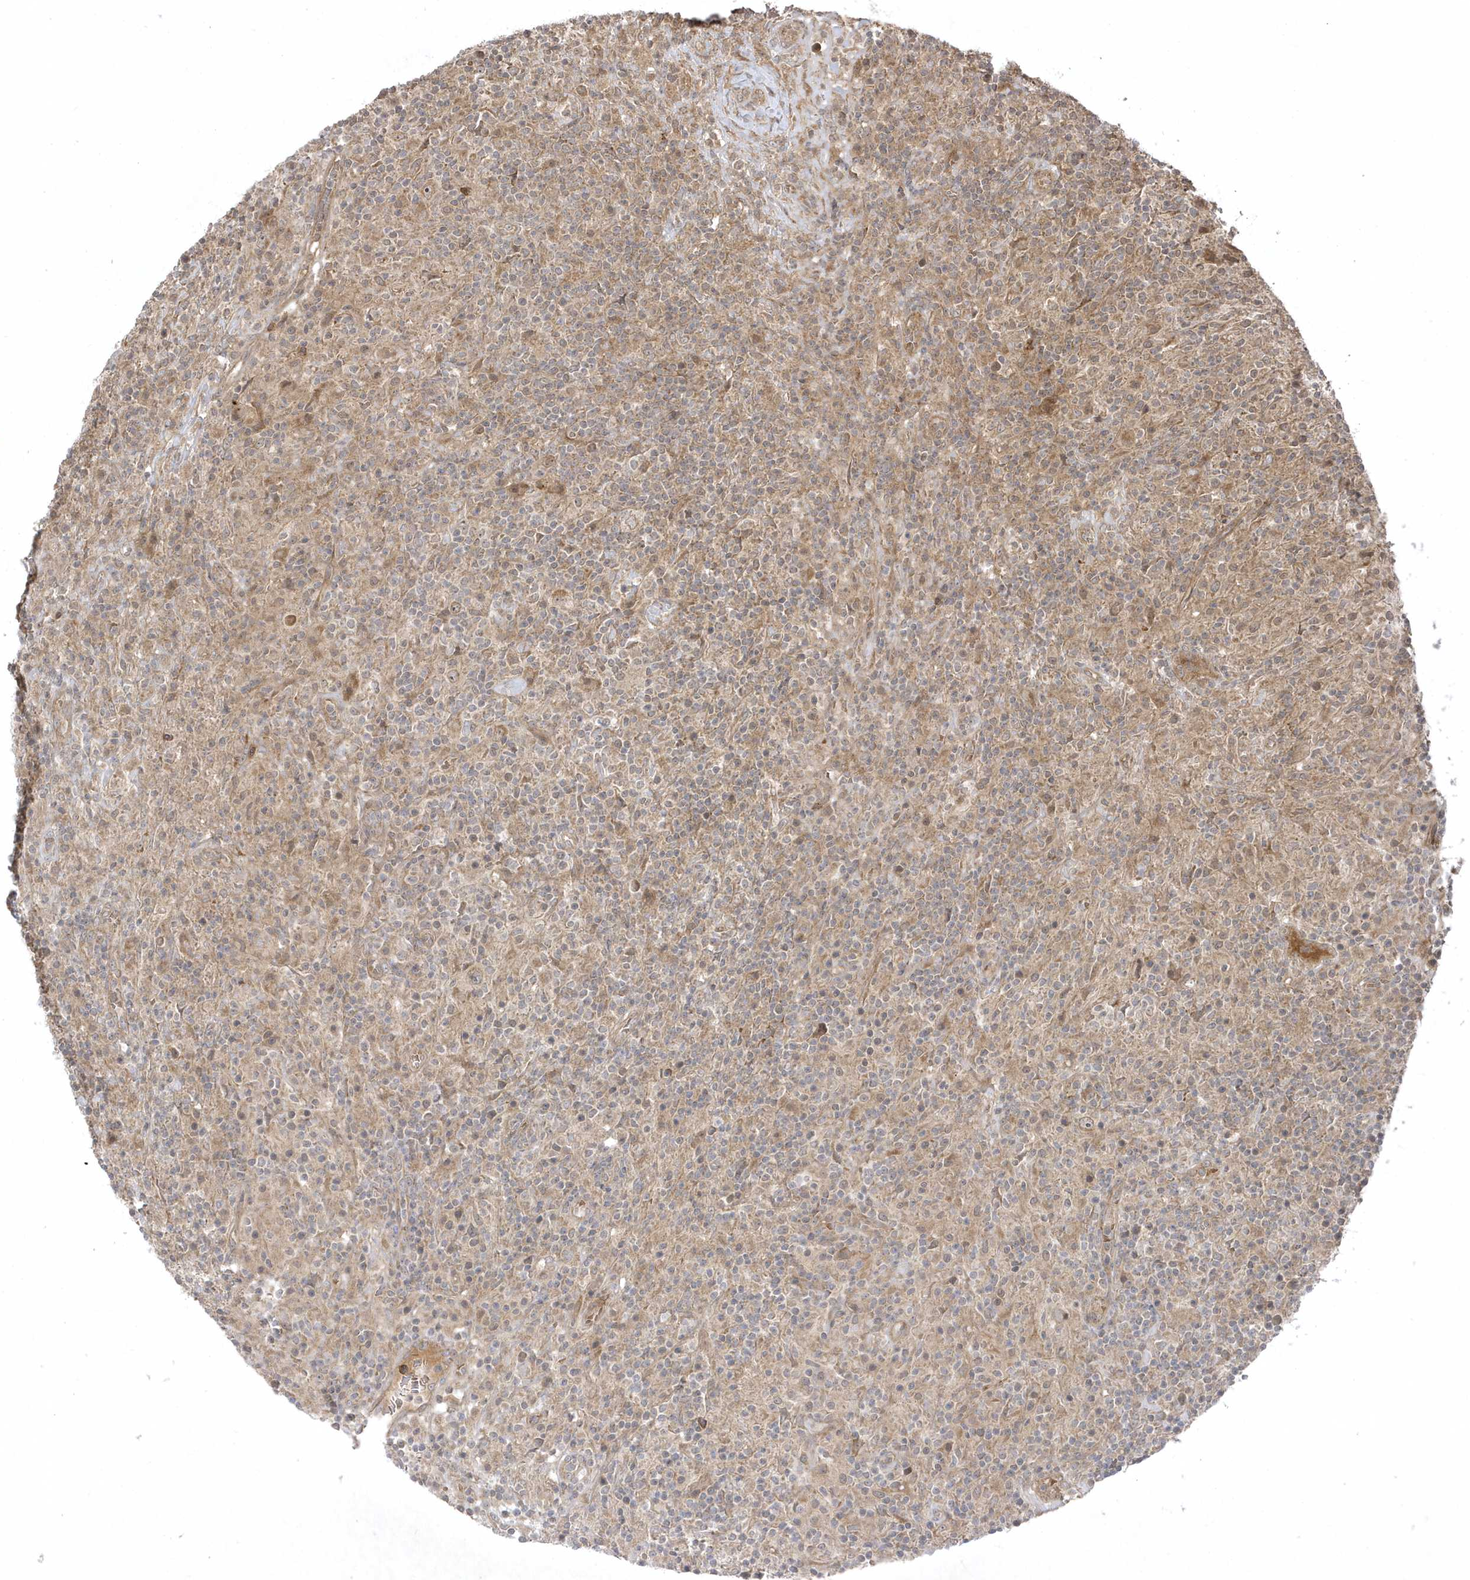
{"staining": {"intensity": "weak", "quantity": "25%-75%", "location": "cytoplasmic/membranous"}, "tissue": "lymphoma", "cell_type": "Tumor cells", "image_type": "cancer", "snomed": [{"axis": "morphology", "description": "Hodgkin's disease, NOS"}, {"axis": "topography", "description": "Lymph node"}], "caption": "Immunohistochemistry (IHC) of lymphoma displays low levels of weak cytoplasmic/membranous positivity in approximately 25%-75% of tumor cells.", "gene": "FAM83C", "patient": {"sex": "male", "age": 70}}